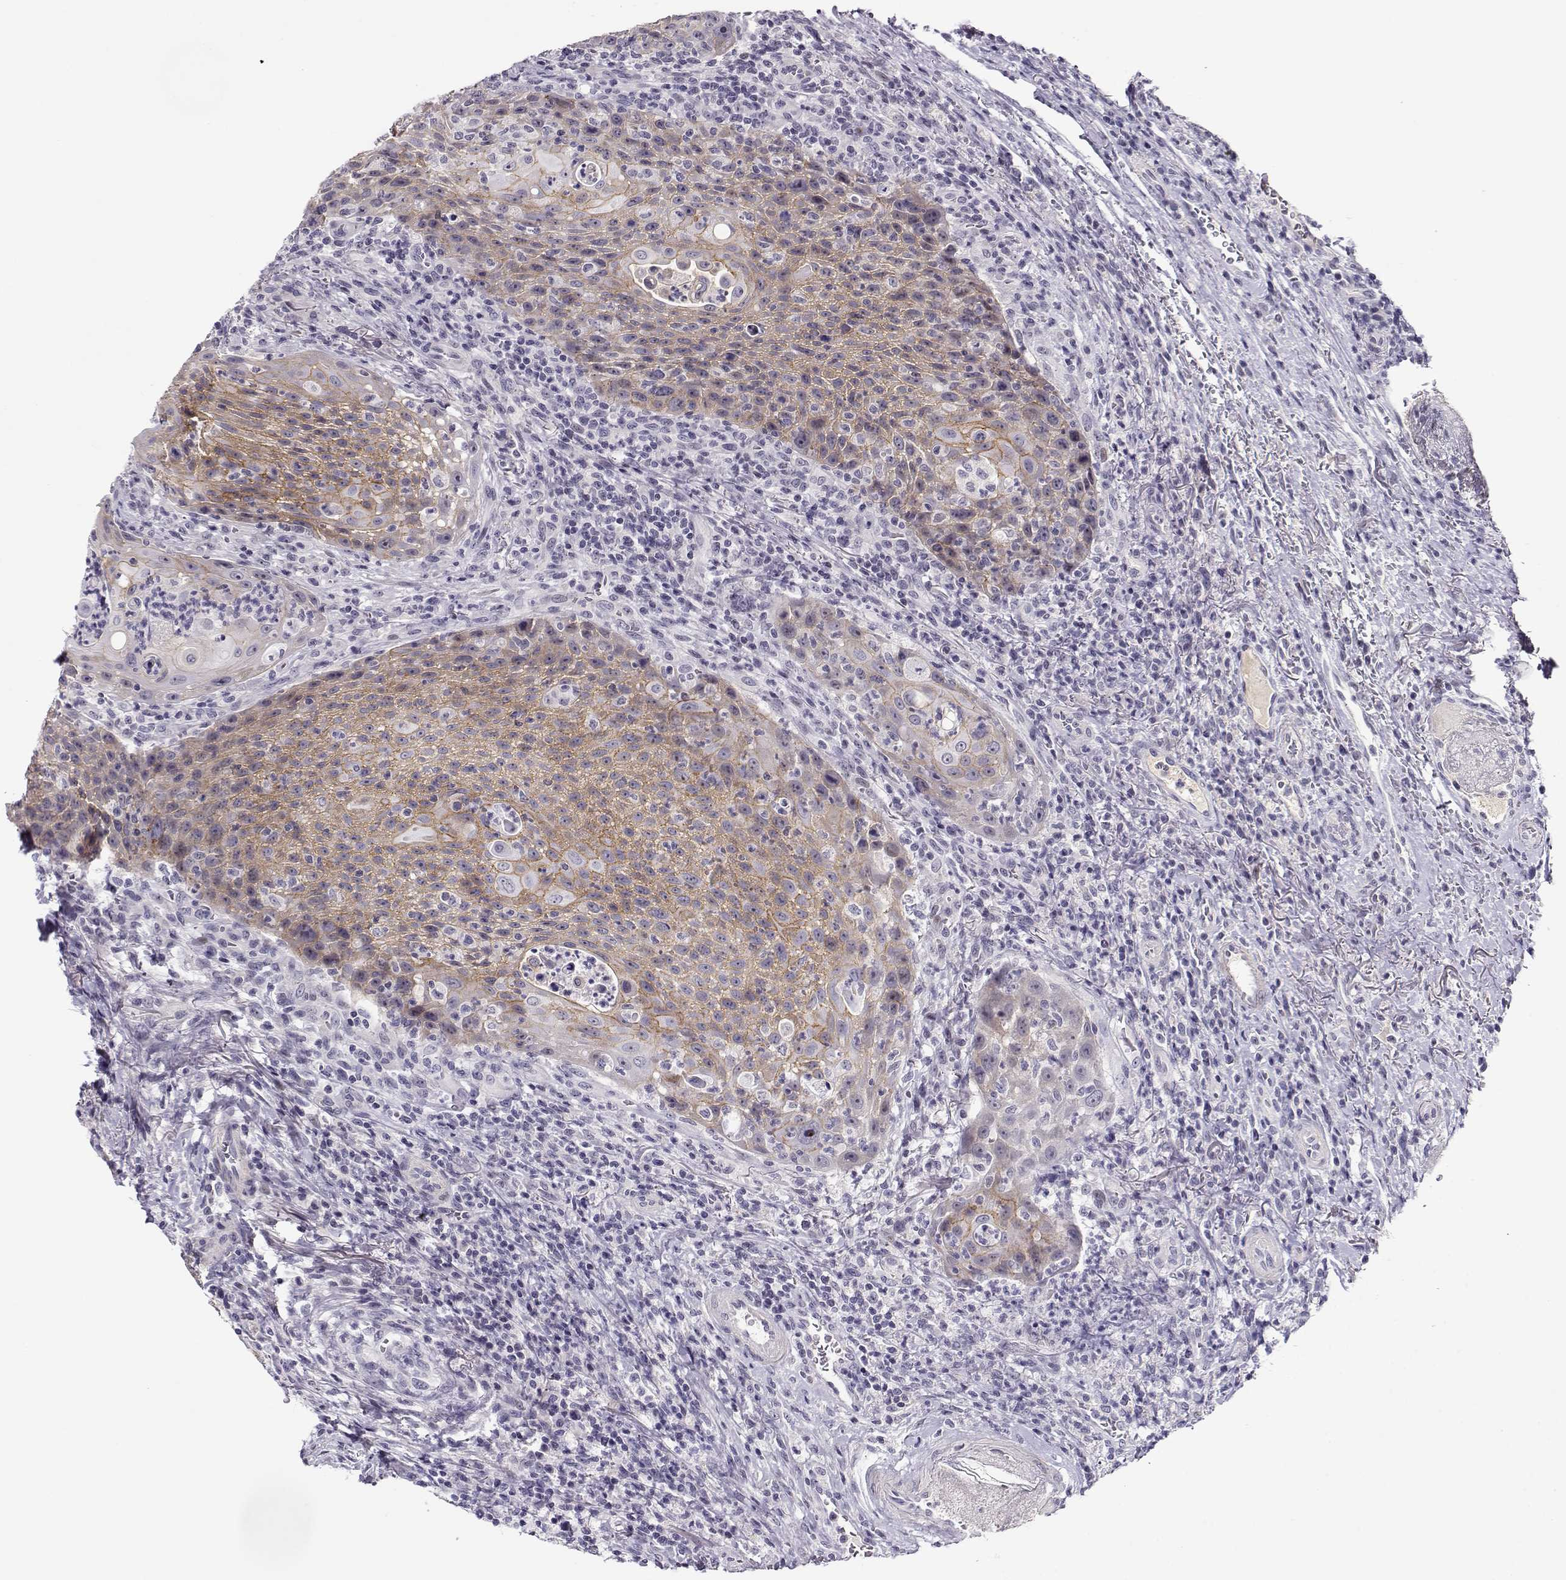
{"staining": {"intensity": "moderate", "quantity": ">75%", "location": "cytoplasmic/membranous"}, "tissue": "head and neck cancer", "cell_type": "Tumor cells", "image_type": "cancer", "snomed": [{"axis": "morphology", "description": "Squamous cell carcinoma, NOS"}, {"axis": "topography", "description": "Head-Neck"}], "caption": "DAB immunohistochemical staining of human head and neck cancer (squamous cell carcinoma) displays moderate cytoplasmic/membranous protein positivity in about >75% of tumor cells.", "gene": "CRX", "patient": {"sex": "male", "age": 69}}